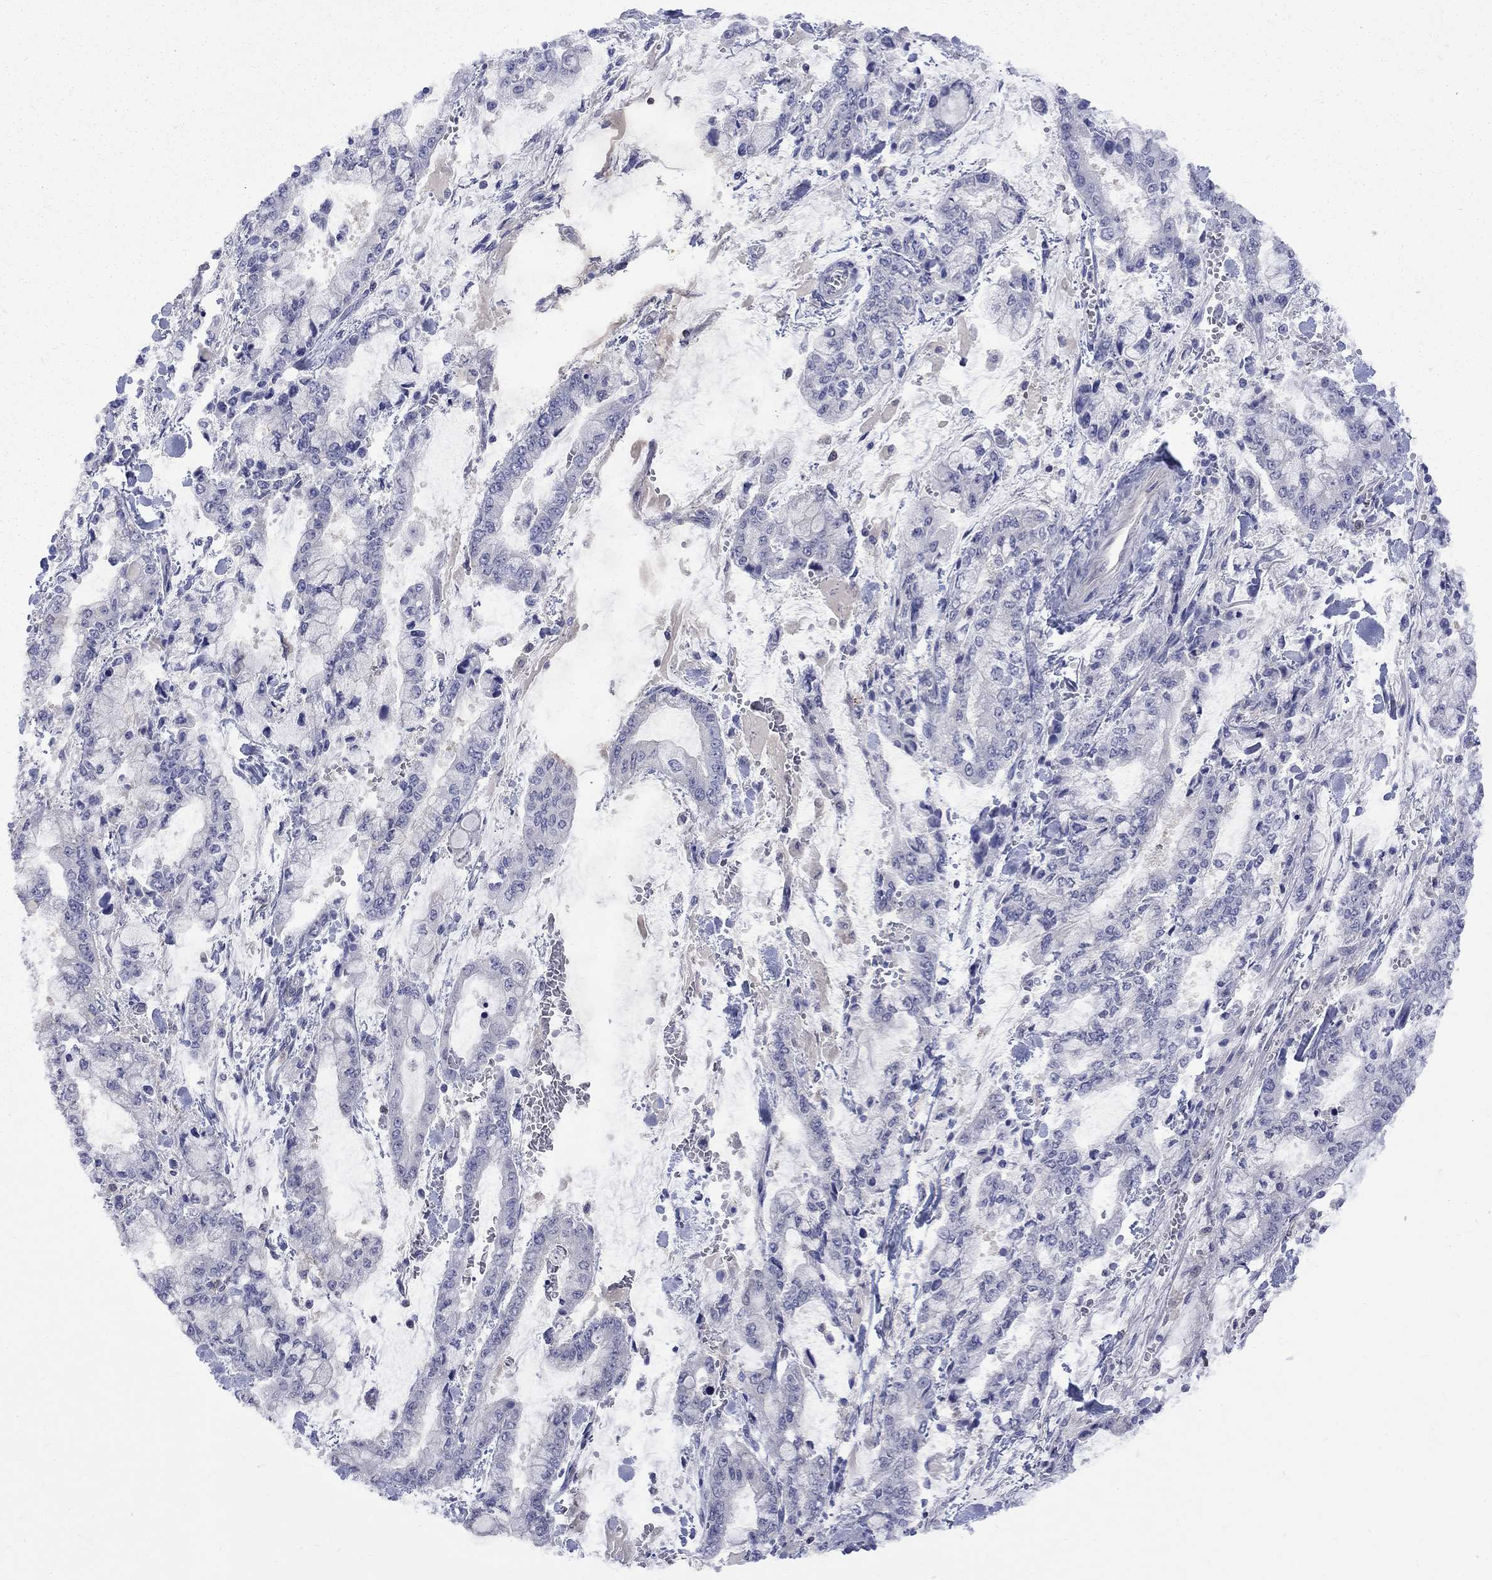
{"staining": {"intensity": "negative", "quantity": "none", "location": "none"}, "tissue": "stomach cancer", "cell_type": "Tumor cells", "image_type": "cancer", "snomed": [{"axis": "morphology", "description": "Normal tissue, NOS"}, {"axis": "morphology", "description": "Adenocarcinoma, NOS"}, {"axis": "topography", "description": "Stomach, upper"}, {"axis": "topography", "description": "Stomach"}], "caption": "This micrograph is of stomach adenocarcinoma stained with immunohistochemistry to label a protein in brown with the nuclei are counter-stained blue. There is no staining in tumor cells.", "gene": "HKDC1", "patient": {"sex": "male", "age": 76}}